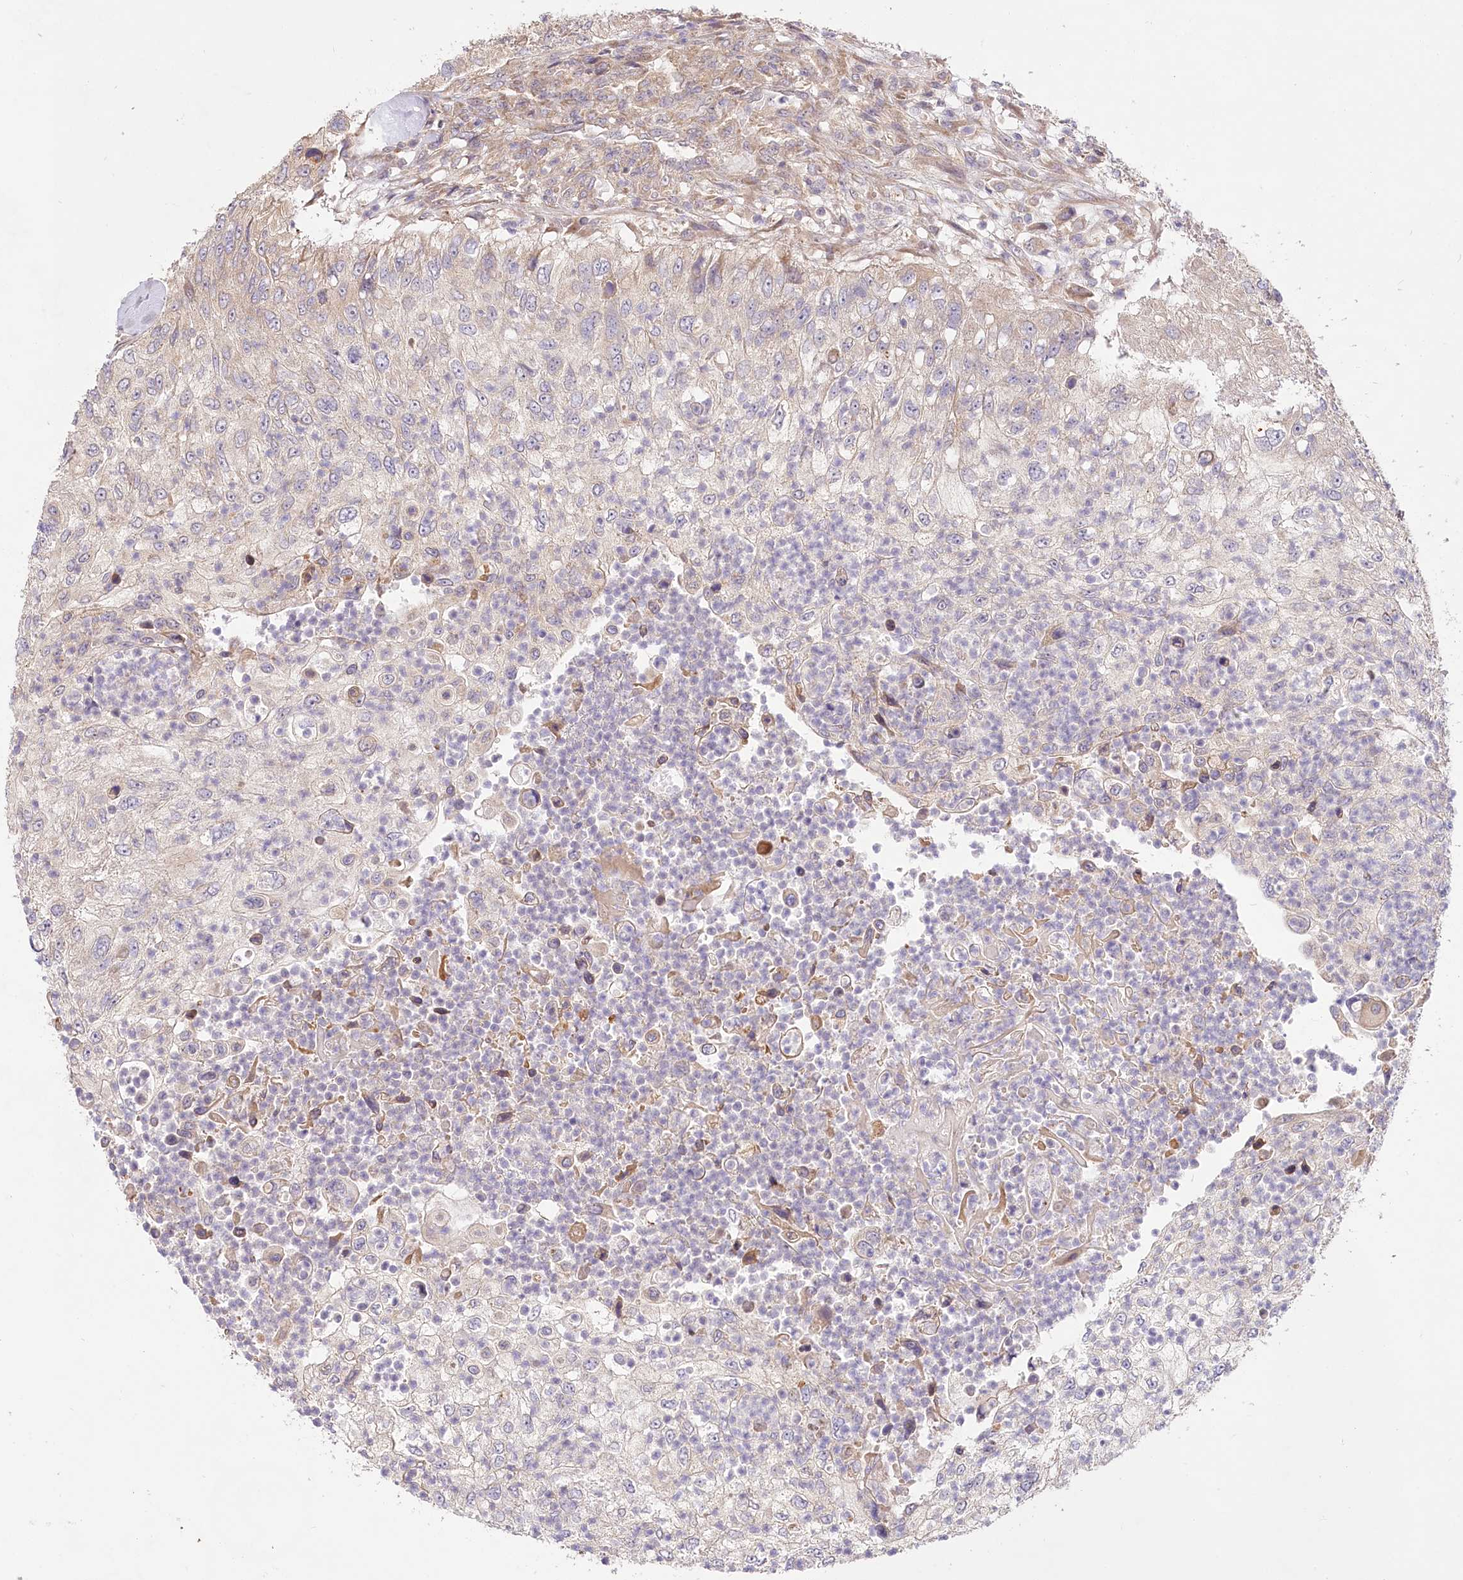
{"staining": {"intensity": "negative", "quantity": "none", "location": "none"}, "tissue": "urothelial cancer", "cell_type": "Tumor cells", "image_type": "cancer", "snomed": [{"axis": "morphology", "description": "Urothelial carcinoma, High grade"}, {"axis": "topography", "description": "Urinary bladder"}], "caption": "This is a histopathology image of immunohistochemistry (IHC) staining of urothelial cancer, which shows no expression in tumor cells.", "gene": "PYROXD1", "patient": {"sex": "female", "age": 60}}